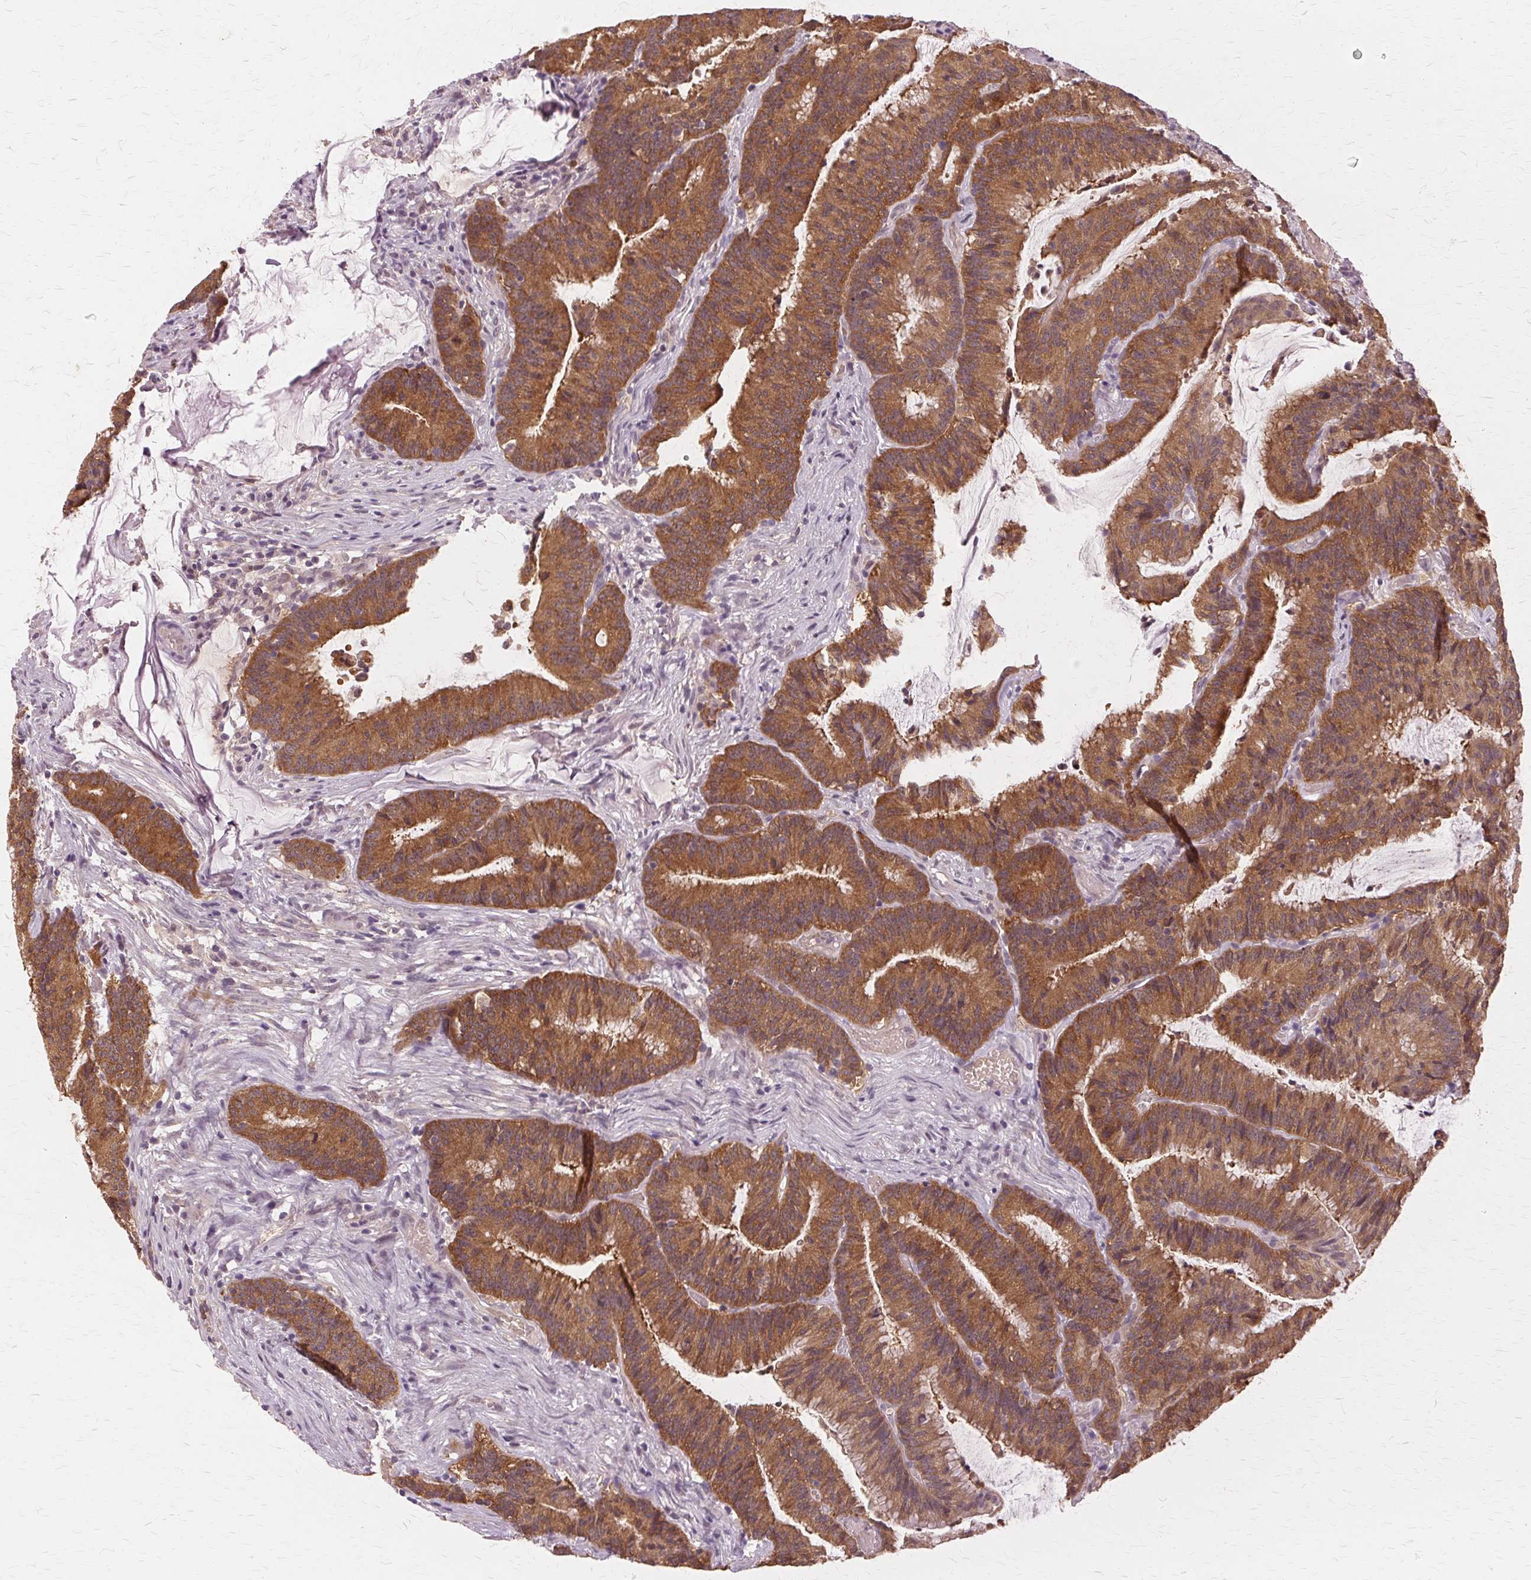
{"staining": {"intensity": "strong", "quantity": ">75%", "location": "cytoplasmic/membranous"}, "tissue": "colorectal cancer", "cell_type": "Tumor cells", "image_type": "cancer", "snomed": [{"axis": "morphology", "description": "Adenocarcinoma, NOS"}, {"axis": "topography", "description": "Colon"}], "caption": "An immunohistochemistry (IHC) micrograph of neoplastic tissue is shown. Protein staining in brown highlights strong cytoplasmic/membranous positivity in adenocarcinoma (colorectal) within tumor cells. (brown staining indicates protein expression, while blue staining denotes nuclei).", "gene": "PRMT5", "patient": {"sex": "female", "age": 78}}